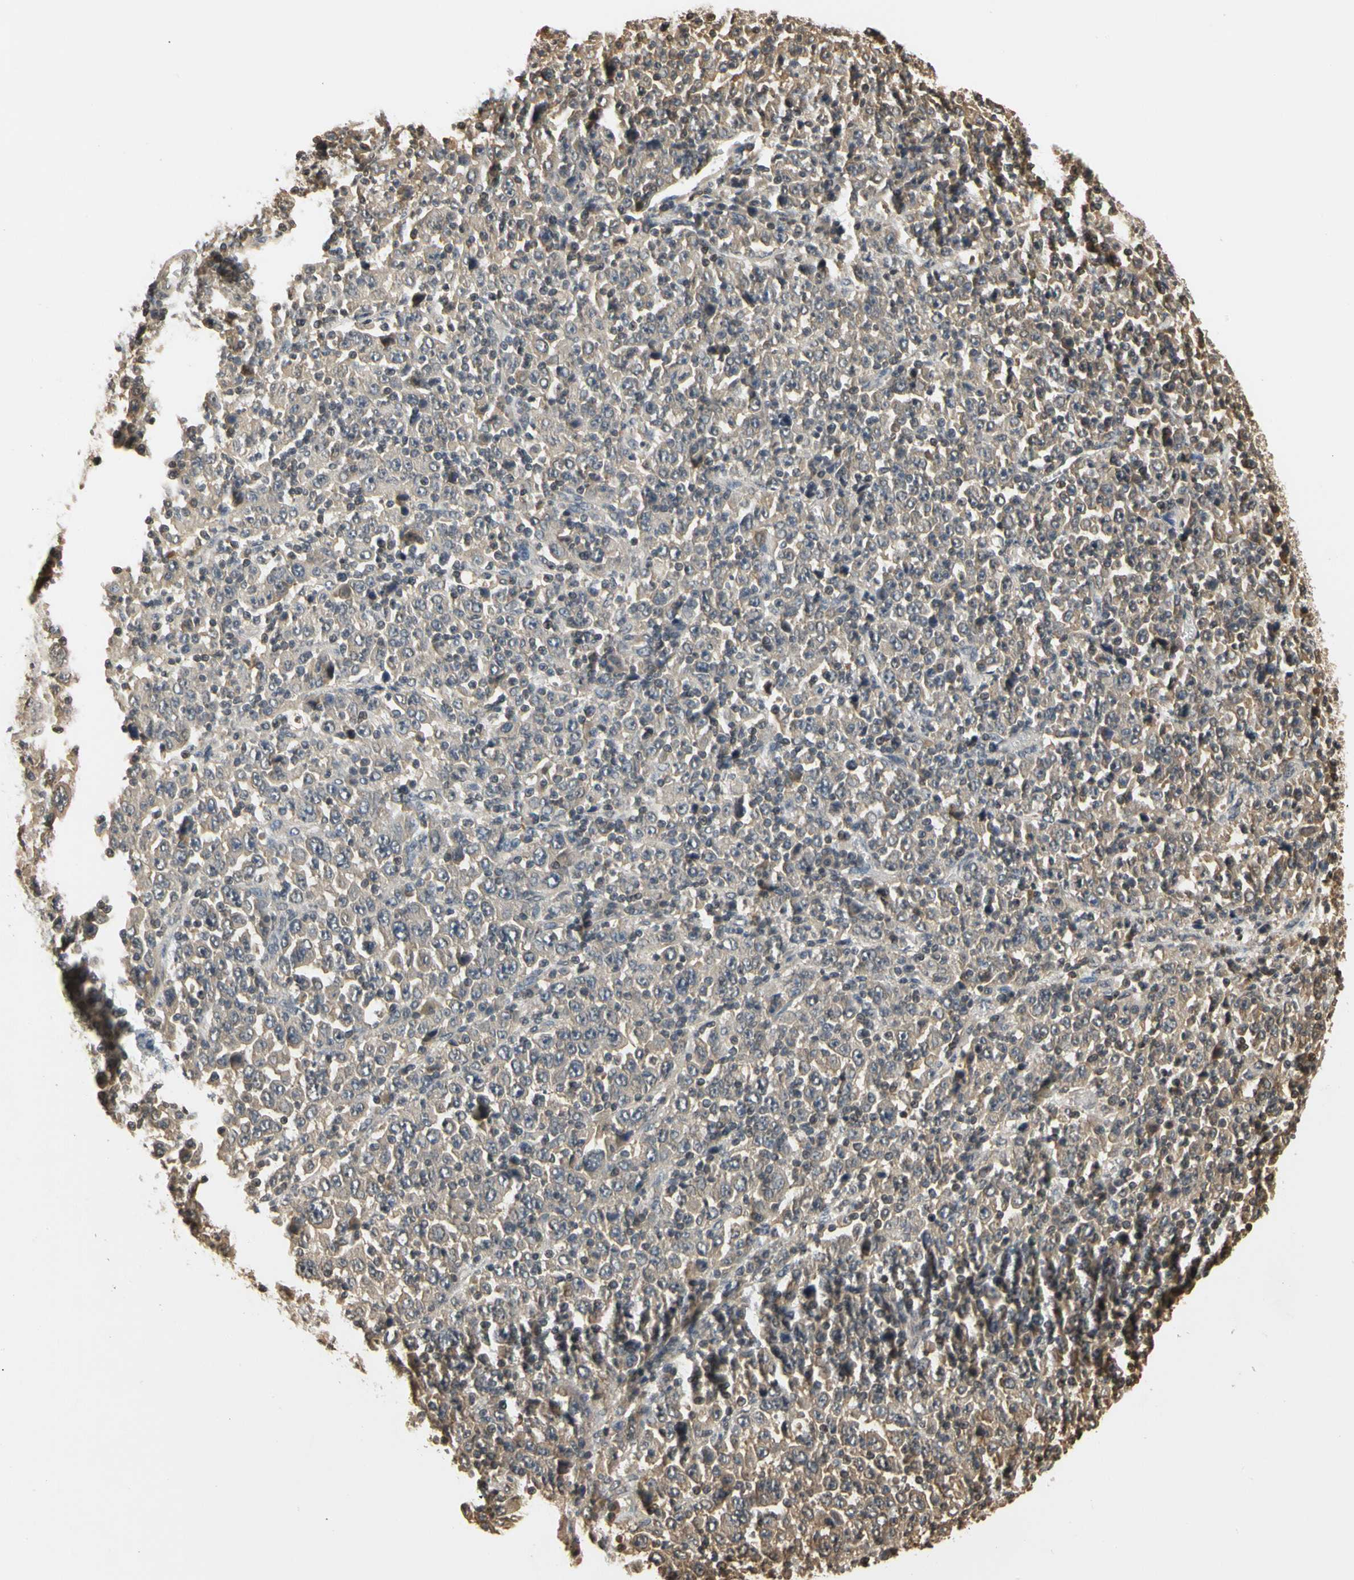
{"staining": {"intensity": "weak", "quantity": ">75%", "location": "cytoplasmic/membranous"}, "tissue": "stomach cancer", "cell_type": "Tumor cells", "image_type": "cancer", "snomed": [{"axis": "morphology", "description": "Normal tissue, NOS"}, {"axis": "morphology", "description": "Adenocarcinoma, NOS"}, {"axis": "topography", "description": "Stomach, upper"}, {"axis": "topography", "description": "Stomach"}], "caption": "Weak cytoplasmic/membranous protein positivity is appreciated in approximately >75% of tumor cells in stomach cancer.", "gene": "SOD1", "patient": {"sex": "male", "age": 59}}